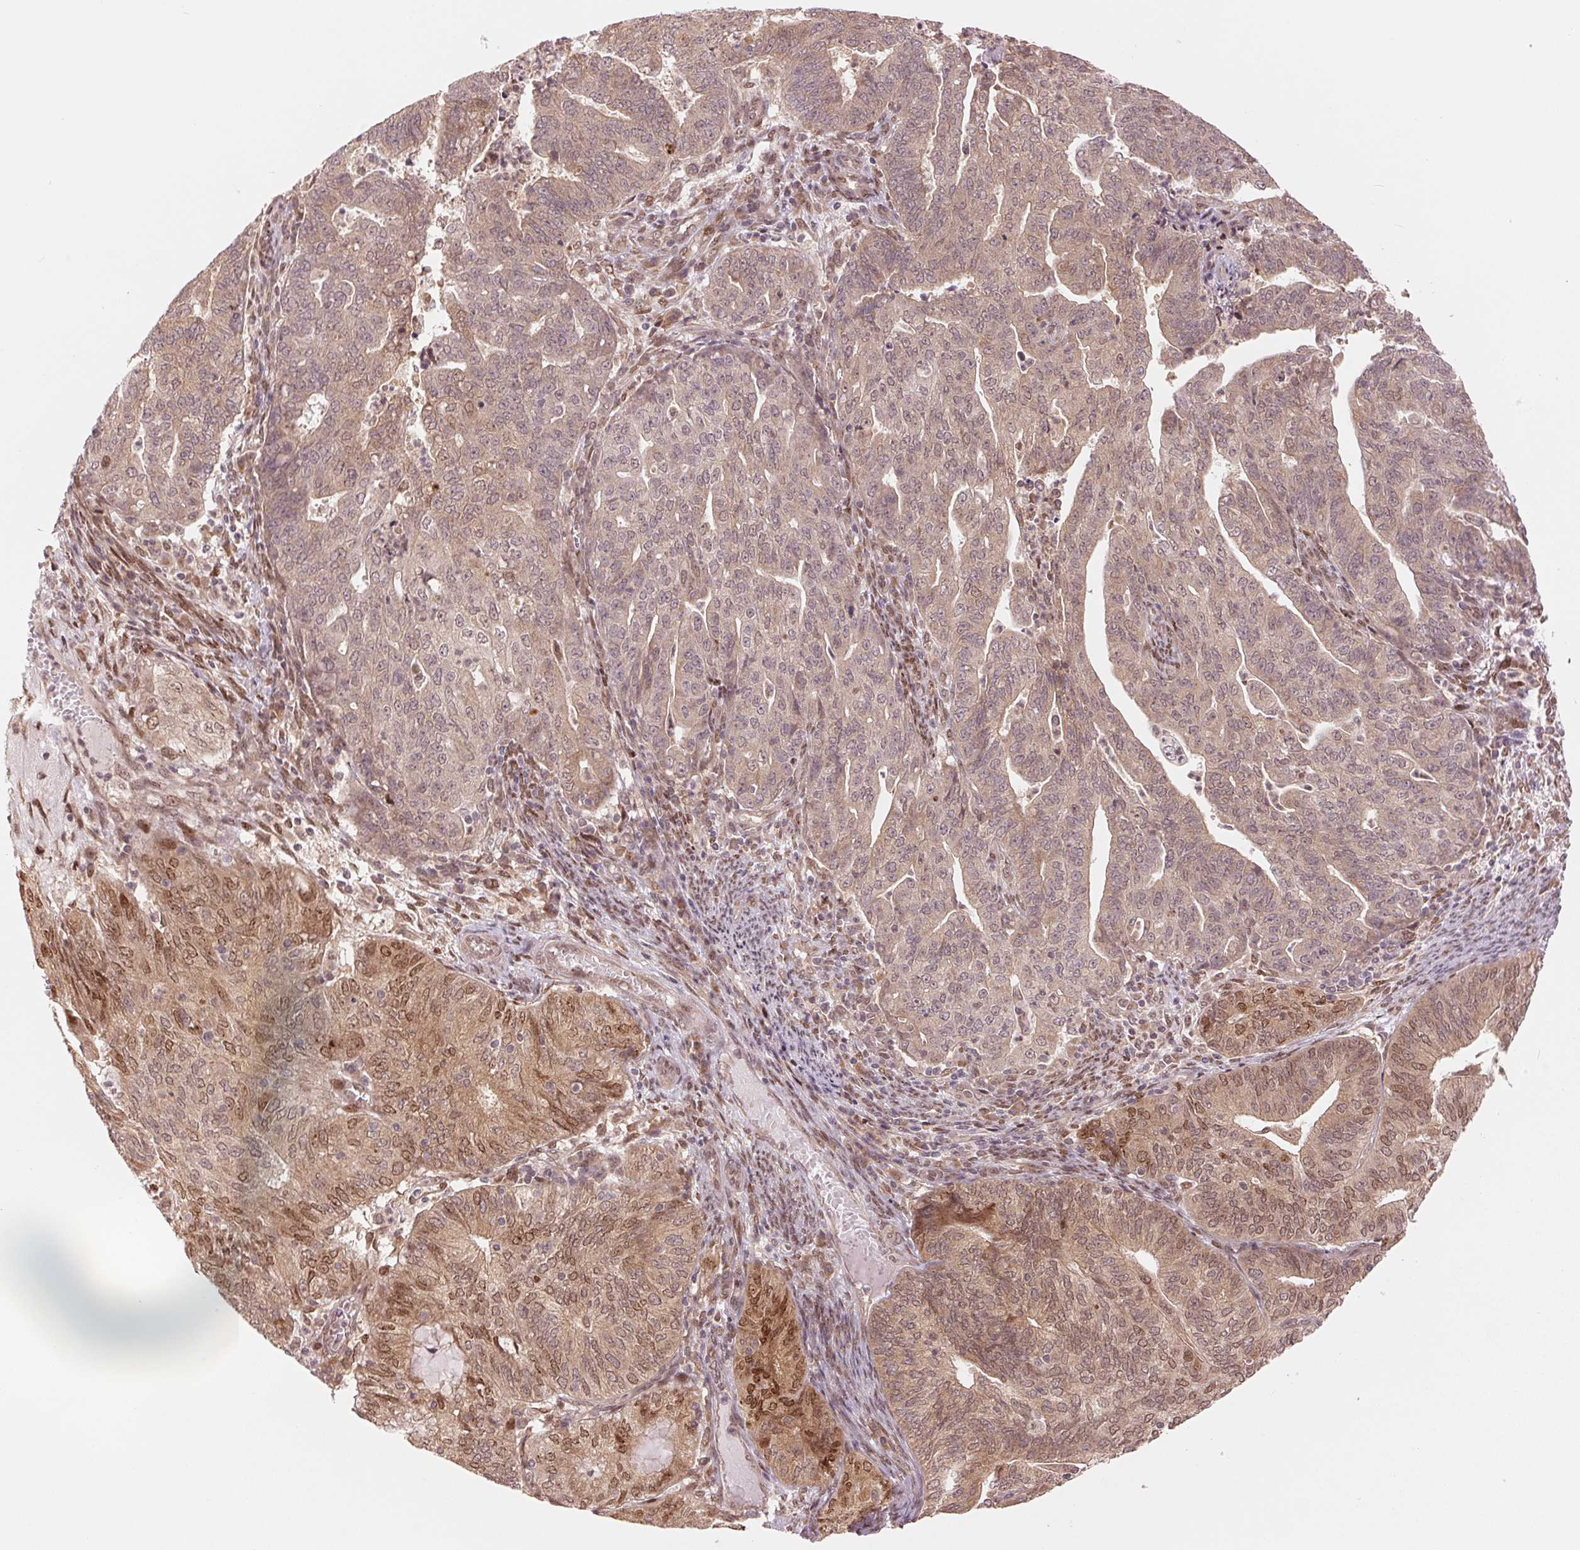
{"staining": {"intensity": "moderate", "quantity": "25%-75%", "location": "nuclear"}, "tissue": "endometrial cancer", "cell_type": "Tumor cells", "image_type": "cancer", "snomed": [{"axis": "morphology", "description": "Adenocarcinoma, NOS"}, {"axis": "topography", "description": "Endometrium"}], "caption": "Protein staining by immunohistochemistry (IHC) displays moderate nuclear staining in approximately 25%-75% of tumor cells in endometrial adenocarcinoma.", "gene": "ERI3", "patient": {"sex": "female", "age": 82}}